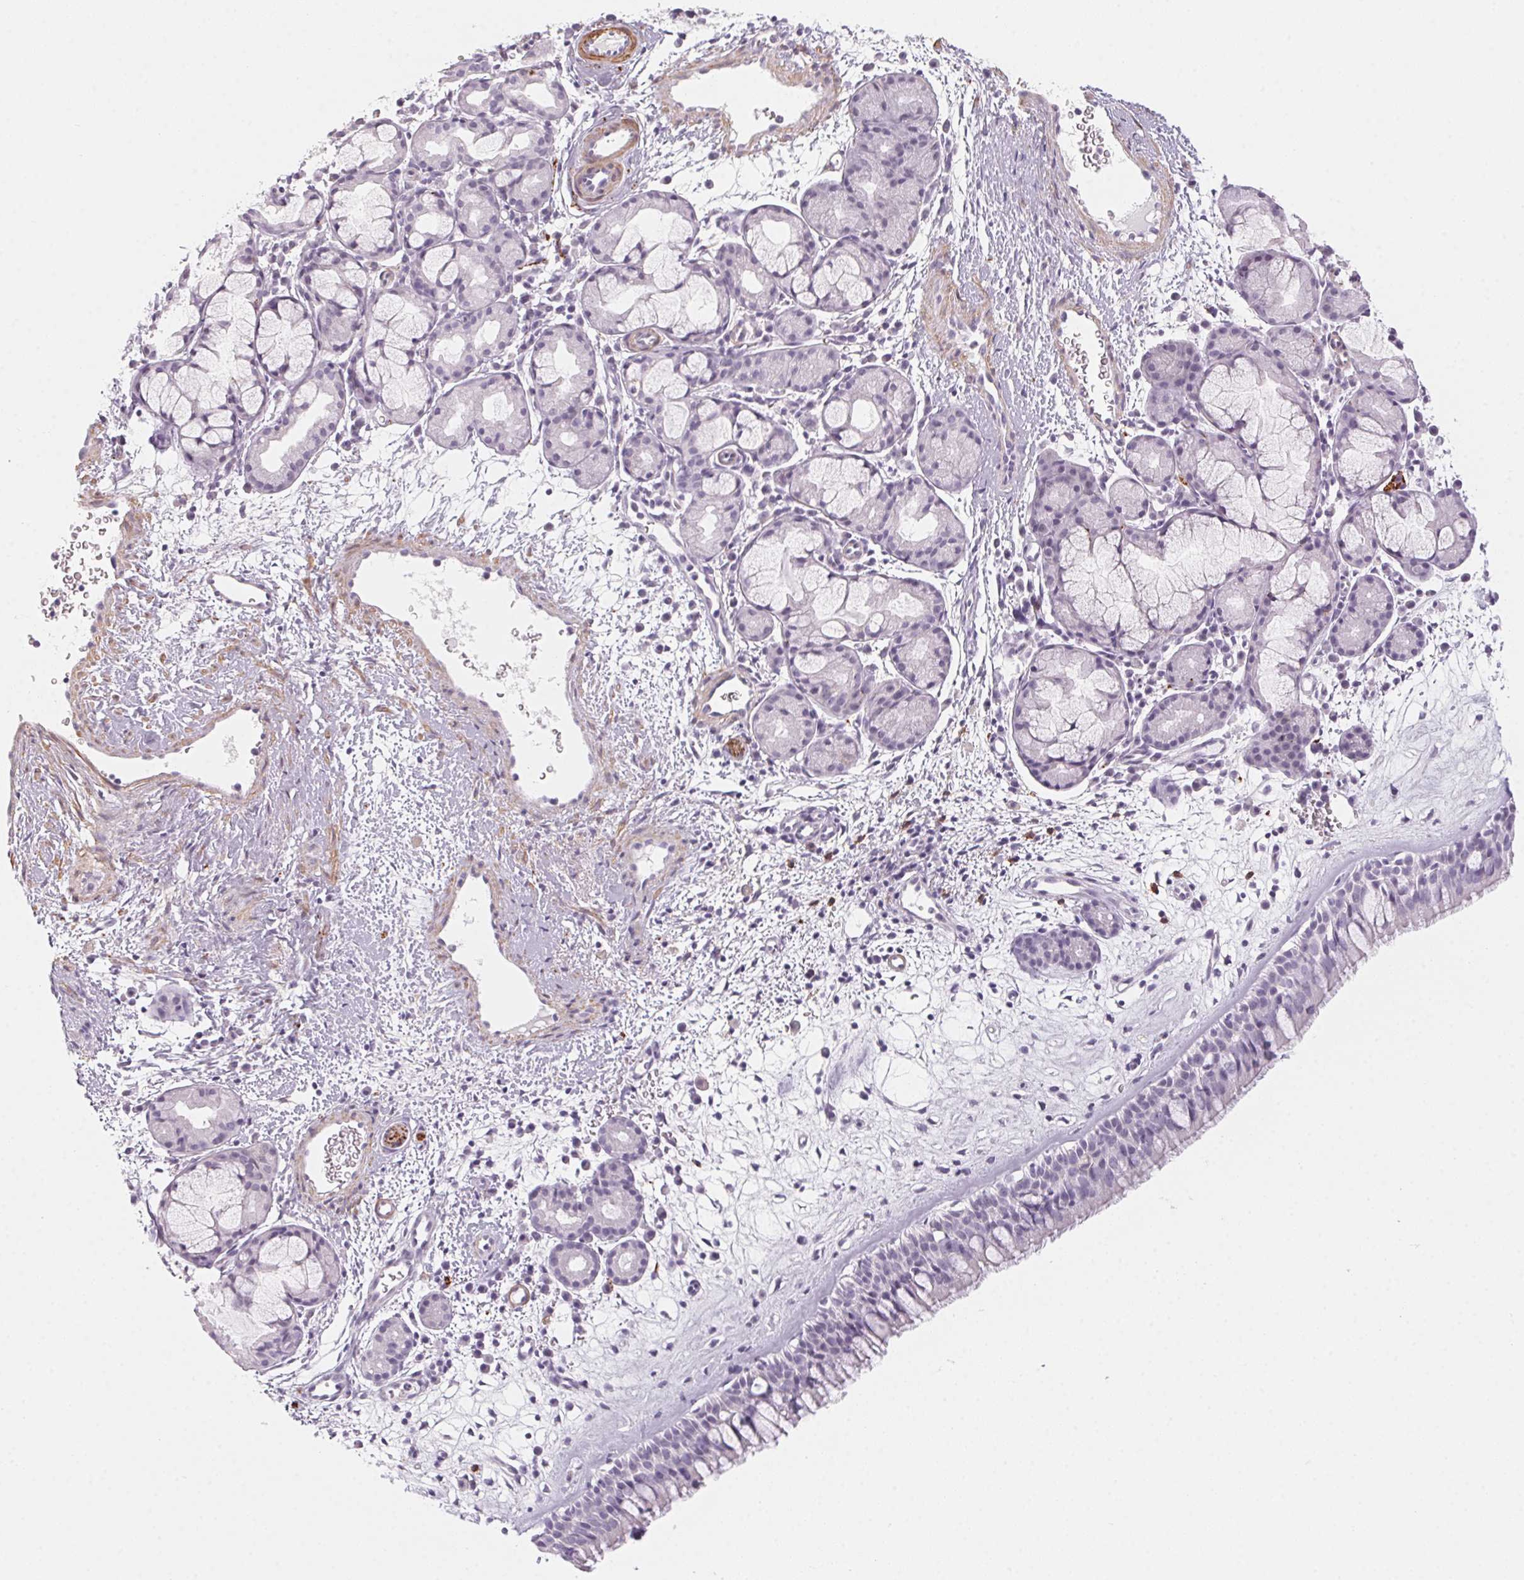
{"staining": {"intensity": "negative", "quantity": "none", "location": "none"}, "tissue": "nasopharynx", "cell_type": "Respiratory epithelial cells", "image_type": "normal", "snomed": [{"axis": "morphology", "description": "Normal tissue, NOS"}, {"axis": "topography", "description": "Nasopharynx"}], "caption": "Immunohistochemical staining of unremarkable nasopharynx exhibits no significant expression in respiratory epithelial cells. (DAB (3,3'-diaminobenzidine) IHC, high magnification).", "gene": "PRPH", "patient": {"sex": "male", "age": 65}}